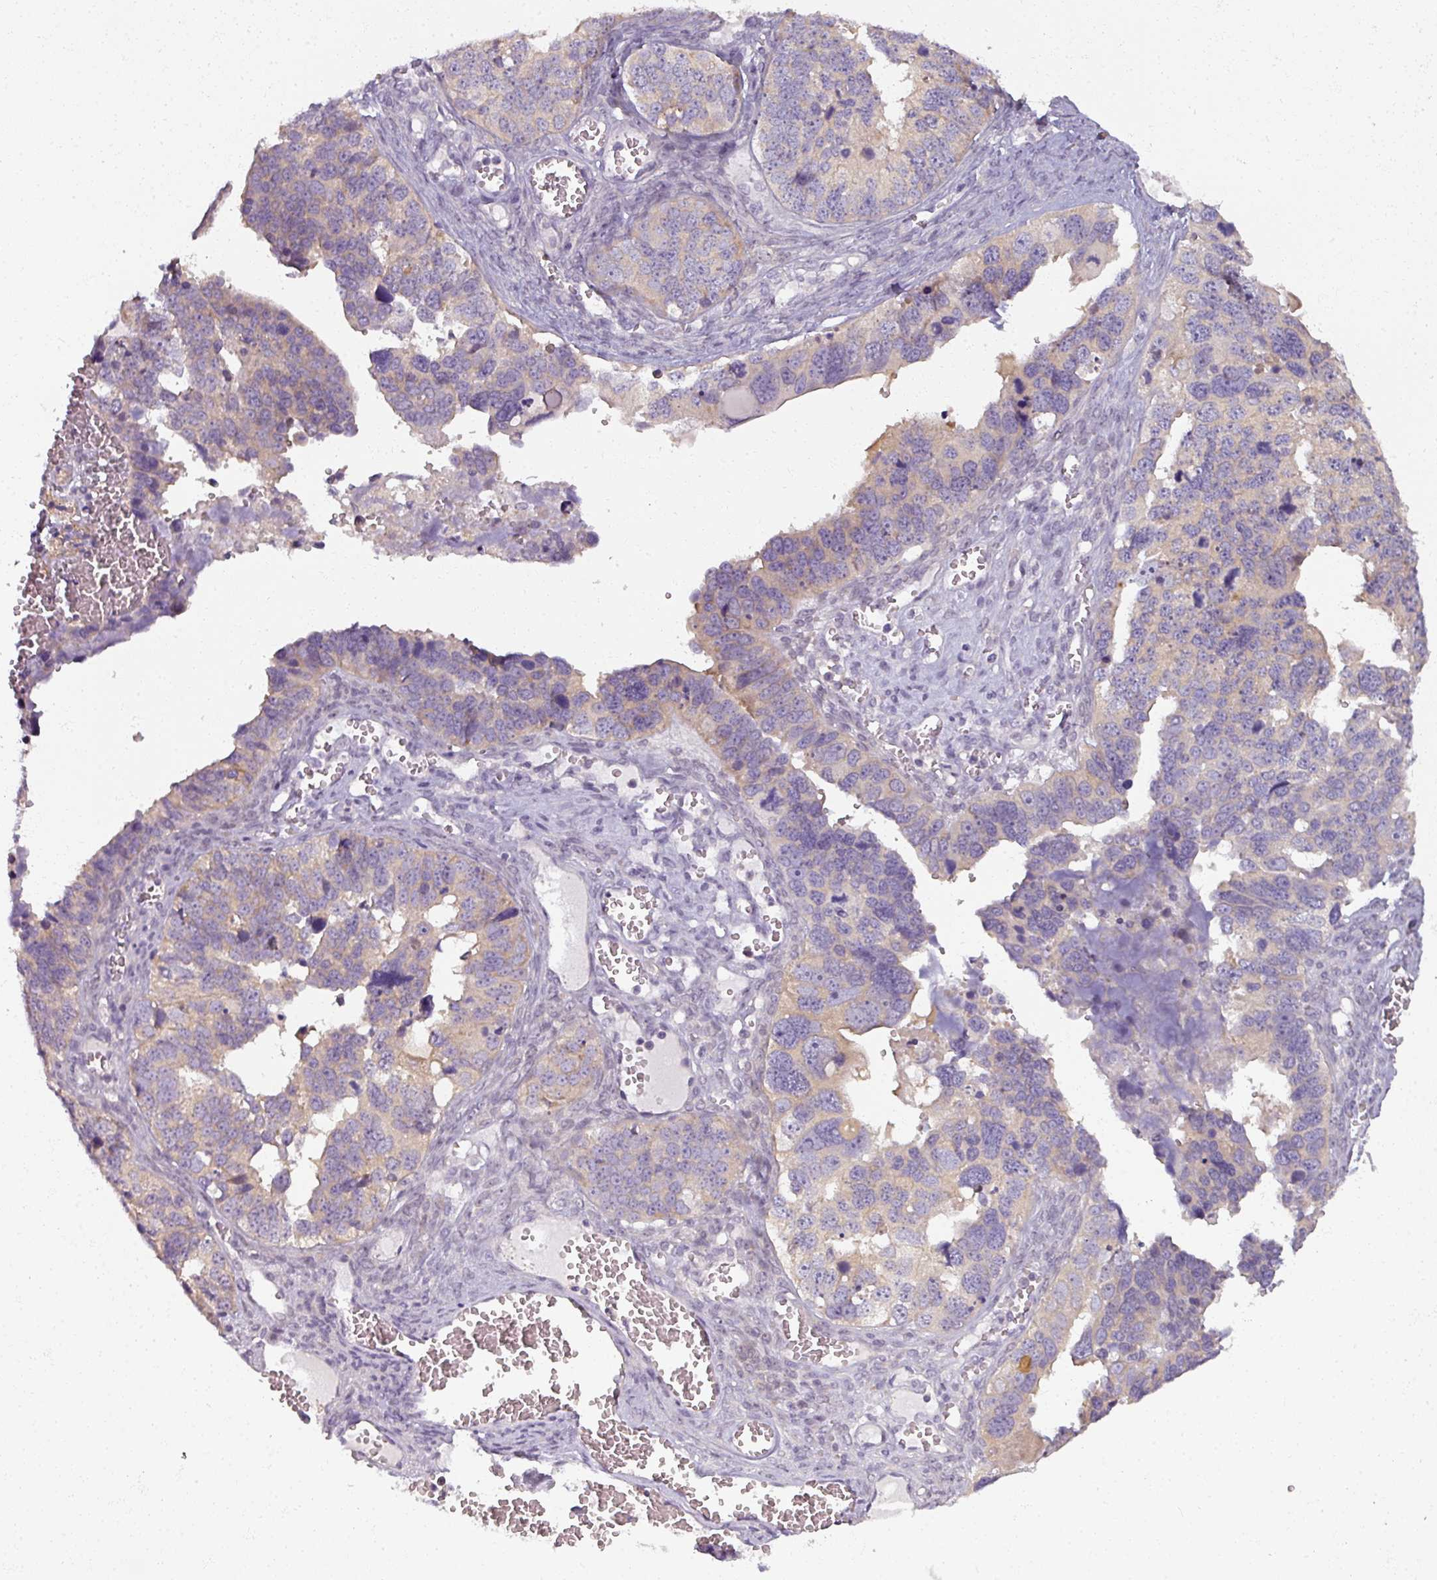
{"staining": {"intensity": "weak", "quantity": "<25%", "location": "cytoplasmic/membranous"}, "tissue": "ovarian cancer", "cell_type": "Tumor cells", "image_type": "cancer", "snomed": [{"axis": "morphology", "description": "Cystadenocarcinoma, serous, NOS"}, {"axis": "topography", "description": "Ovary"}], "caption": "Human ovarian serous cystadenocarcinoma stained for a protein using immunohistochemistry (IHC) exhibits no staining in tumor cells.", "gene": "MYMK", "patient": {"sex": "female", "age": 76}}